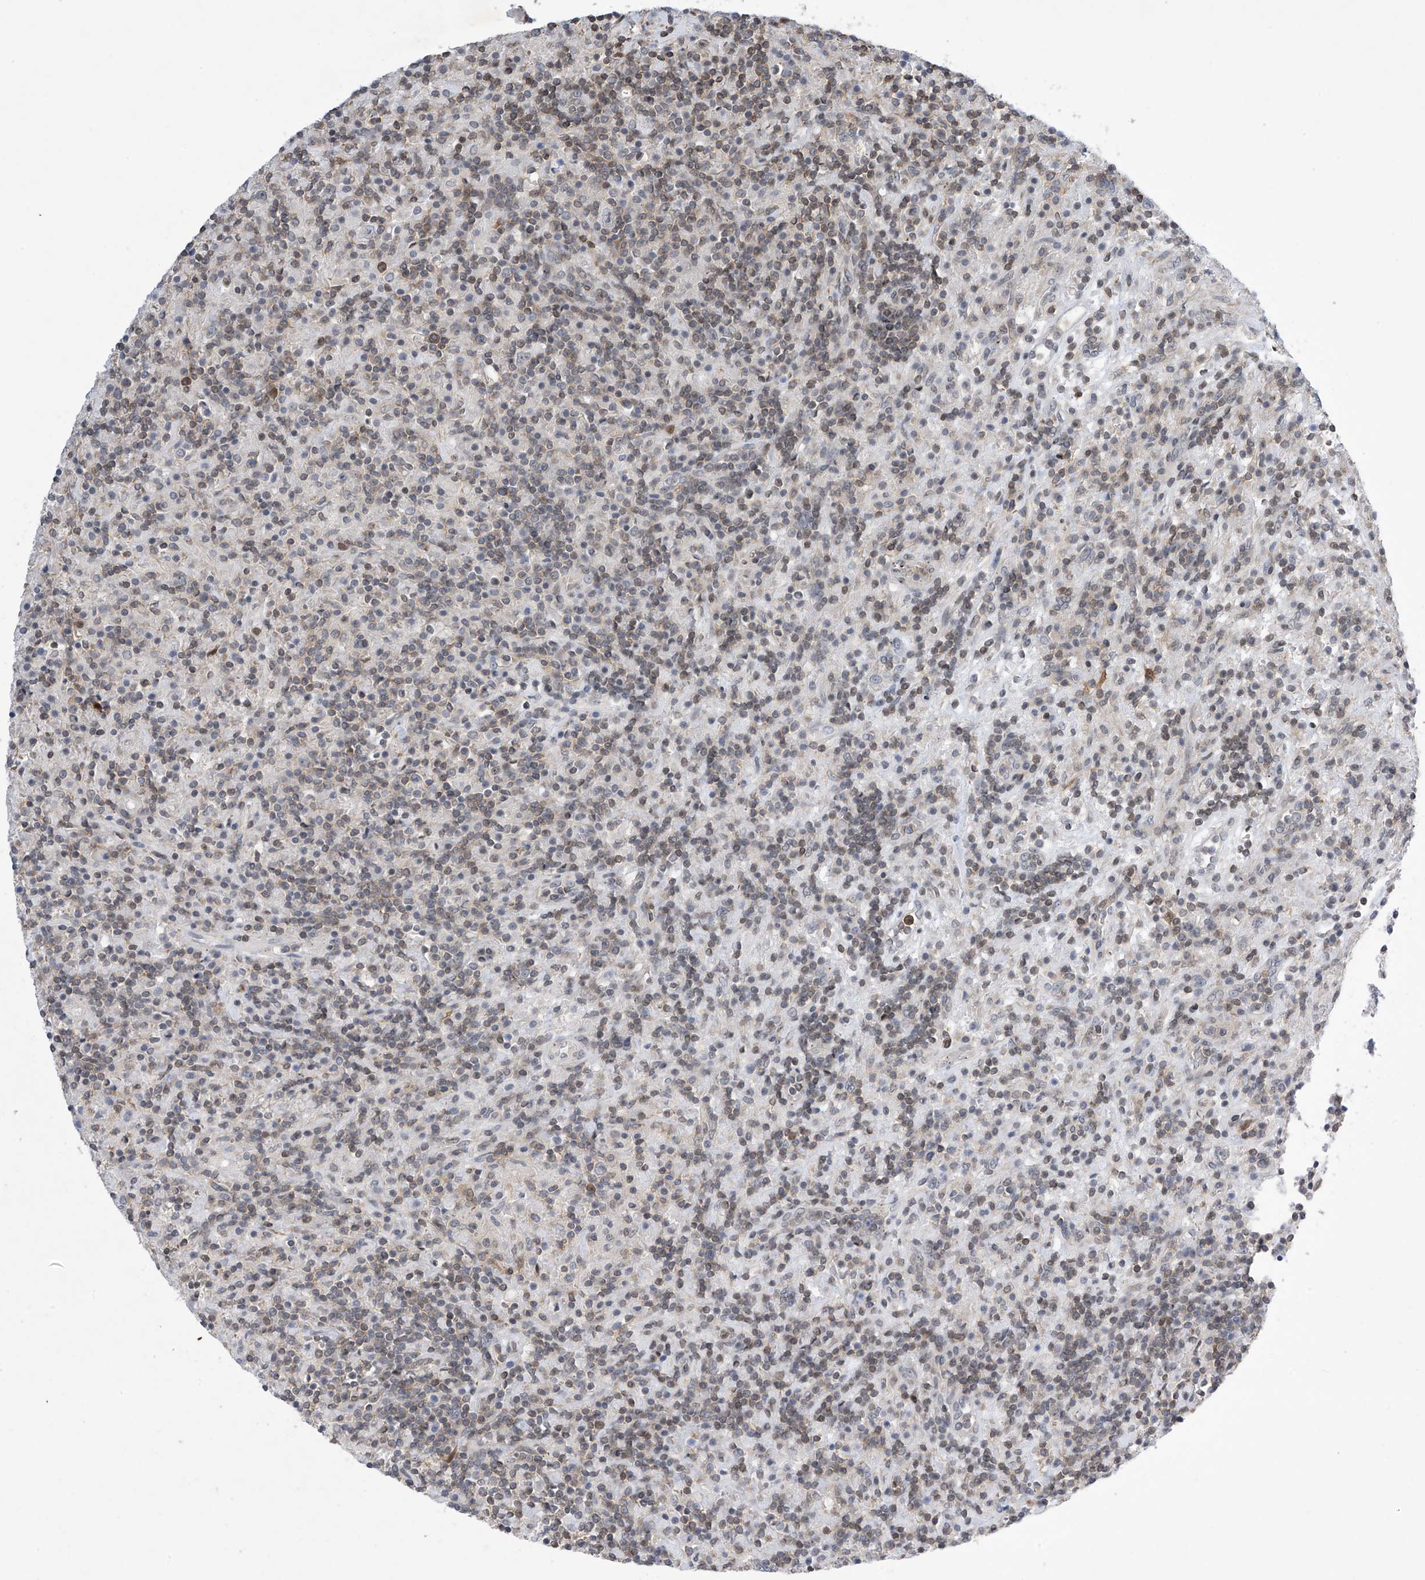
{"staining": {"intensity": "negative", "quantity": "none", "location": "none"}, "tissue": "lymphoma", "cell_type": "Tumor cells", "image_type": "cancer", "snomed": [{"axis": "morphology", "description": "Hodgkin's disease, NOS"}, {"axis": "topography", "description": "Lymph node"}], "caption": "Human Hodgkin's disease stained for a protein using immunohistochemistry (IHC) displays no positivity in tumor cells.", "gene": "MSL3", "patient": {"sex": "male", "age": 70}}